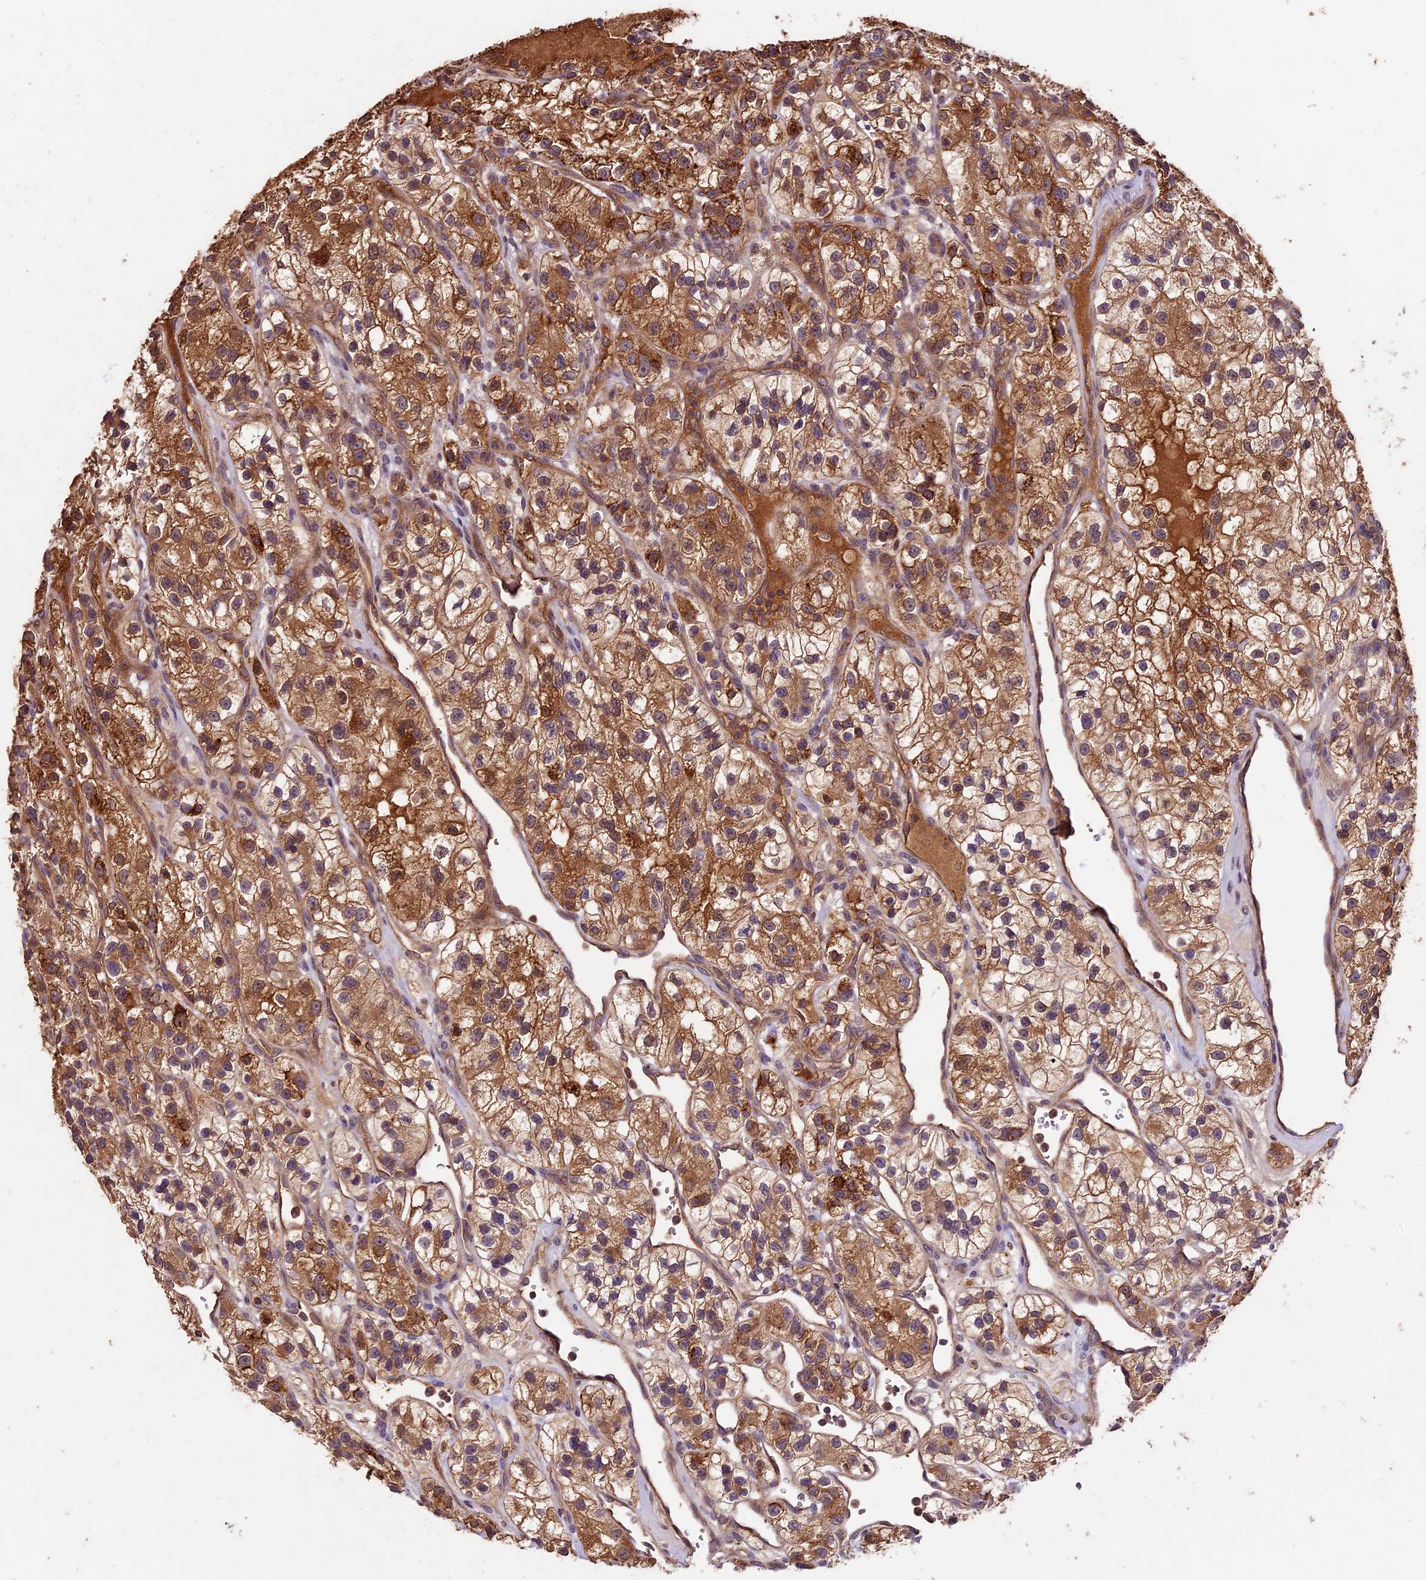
{"staining": {"intensity": "moderate", "quantity": ">75%", "location": "cytoplasmic/membranous"}, "tissue": "renal cancer", "cell_type": "Tumor cells", "image_type": "cancer", "snomed": [{"axis": "morphology", "description": "Adenocarcinoma, NOS"}, {"axis": "topography", "description": "Kidney"}], "caption": "IHC of human renal cancer reveals medium levels of moderate cytoplasmic/membranous expression in approximately >75% of tumor cells. (DAB (3,3'-diaminobenzidine) = brown stain, brightfield microscopy at high magnification).", "gene": "CRLF1", "patient": {"sex": "female", "age": 57}}